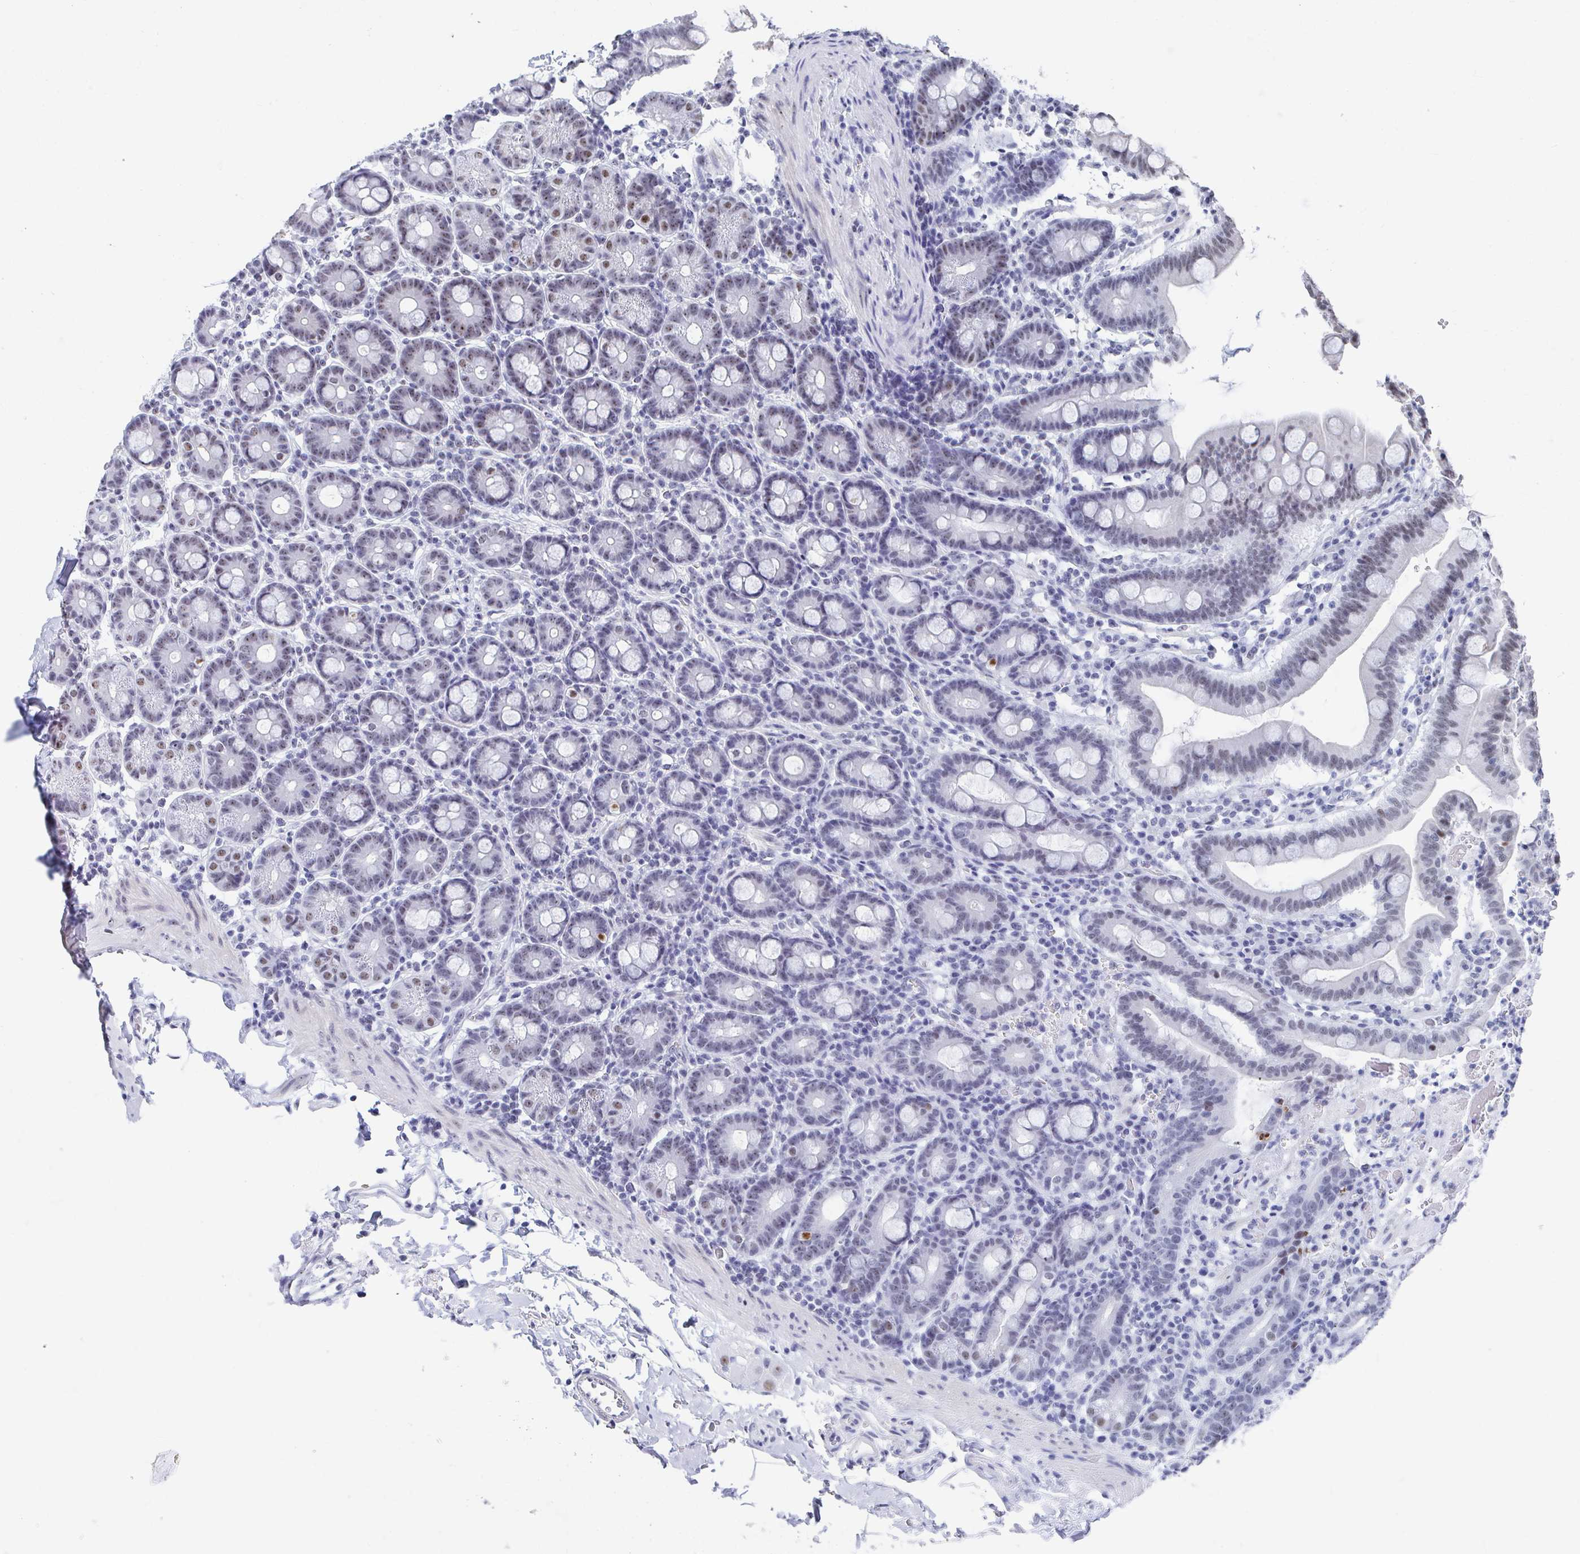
{"staining": {"intensity": "moderate", "quantity": "<25%", "location": "nuclear"}, "tissue": "duodenum", "cell_type": "Glandular cells", "image_type": "normal", "snomed": [{"axis": "morphology", "description": "Normal tissue, NOS"}, {"axis": "topography", "description": "Pancreas"}, {"axis": "topography", "description": "Duodenum"}], "caption": "A high-resolution photomicrograph shows immunohistochemistry (IHC) staining of normal duodenum, which exhibits moderate nuclear positivity in about <25% of glandular cells. (Stains: DAB in brown, nuclei in blue, Microscopy: brightfield microscopy at high magnification).", "gene": "SIRT7", "patient": {"sex": "male", "age": 59}}